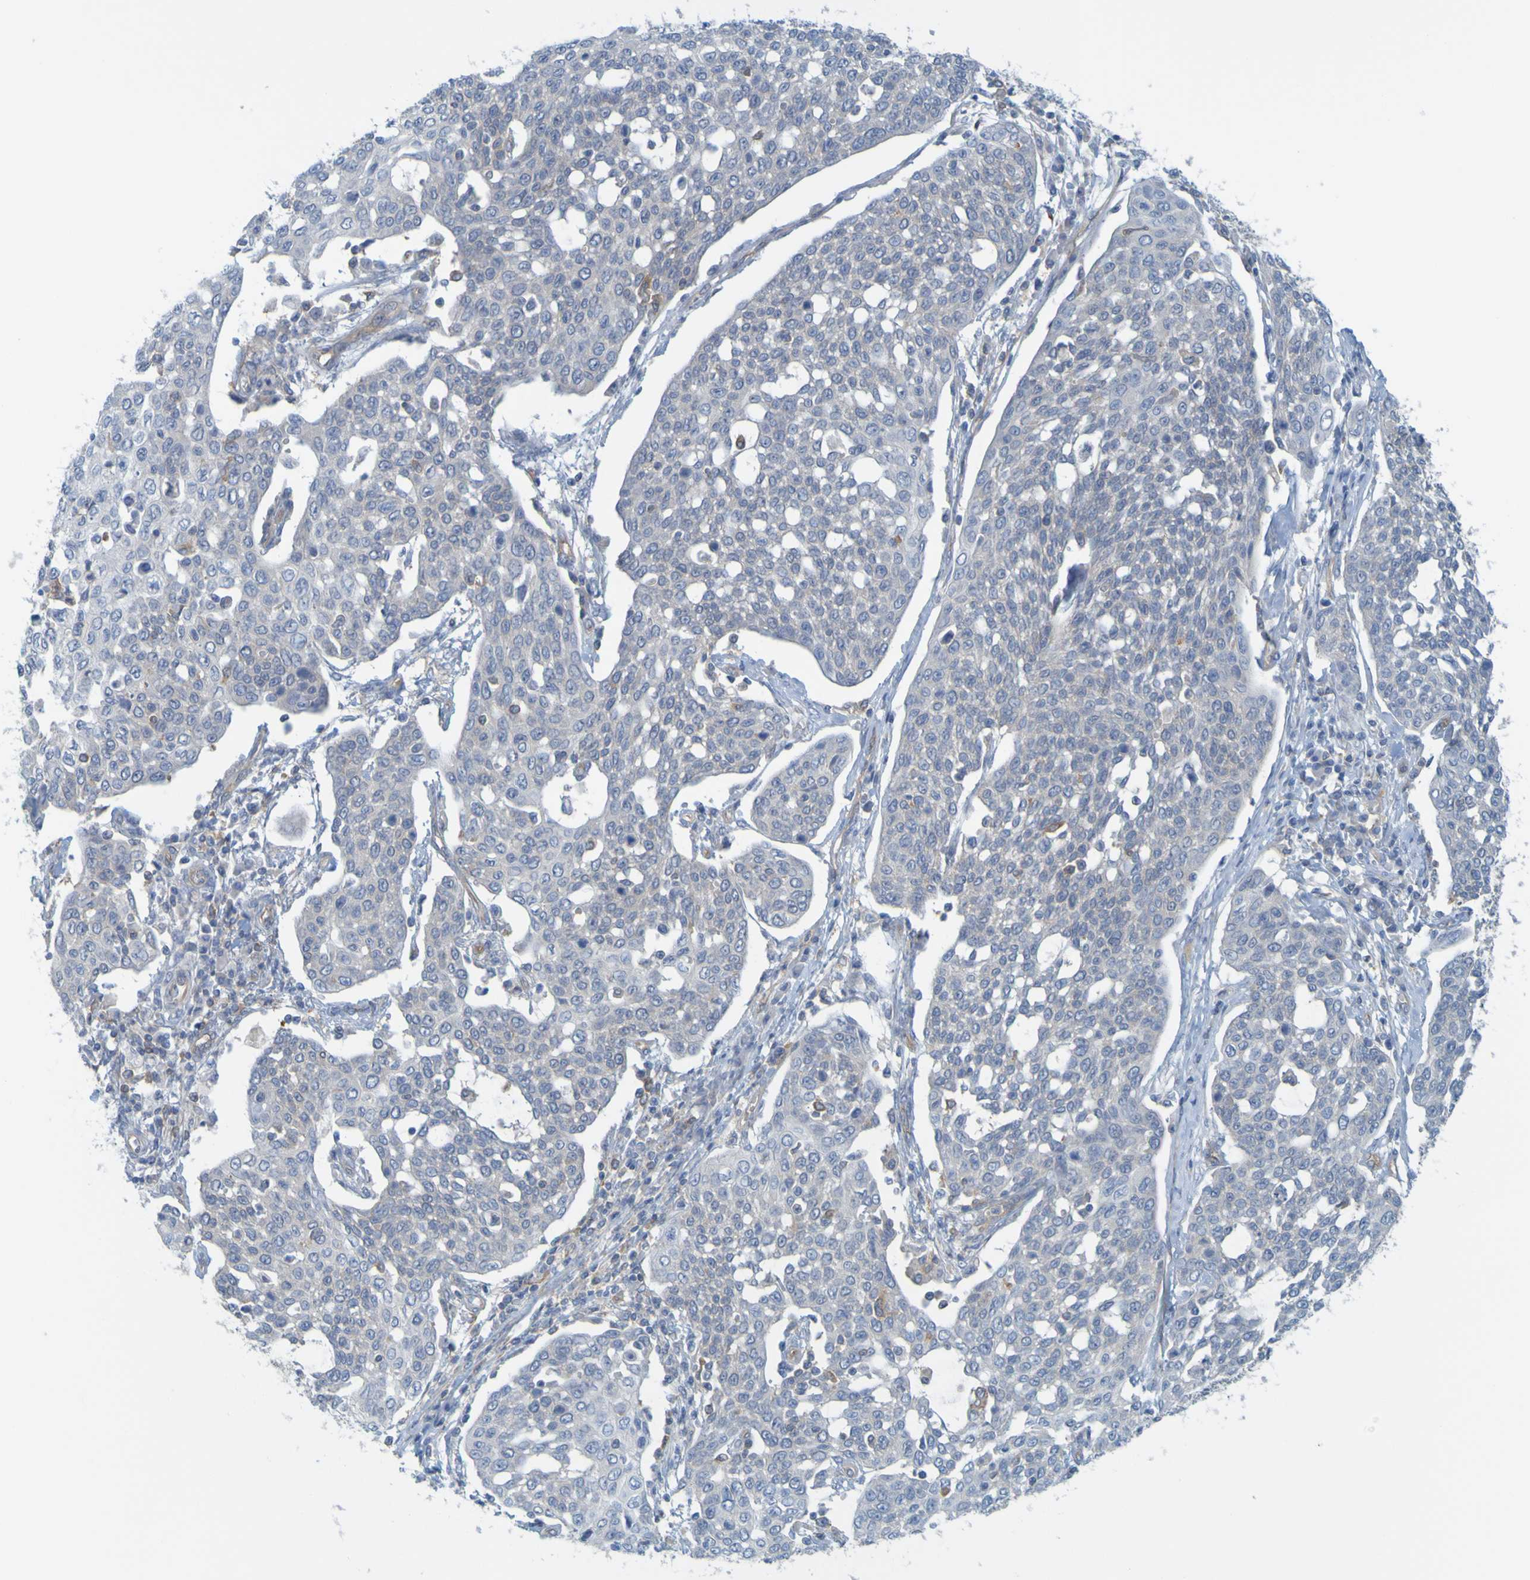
{"staining": {"intensity": "negative", "quantity": "none", "location": "none"}, "tissue": "cervical cancer", "cell_type": "Tumor cells", "image_type": "cancer", "snomed": [{"axis": "morphology", "description": "Squamous cell carcinoma, NOS"}, {"axis": "topography", "description": "Cervix"}], "caption": "Immunohistochemistry of human cervical squamous cell carcinoma reveals no staining in tumor cells.", "gene": "APPL1", "patient": {"sex": "female", "age": 34}}